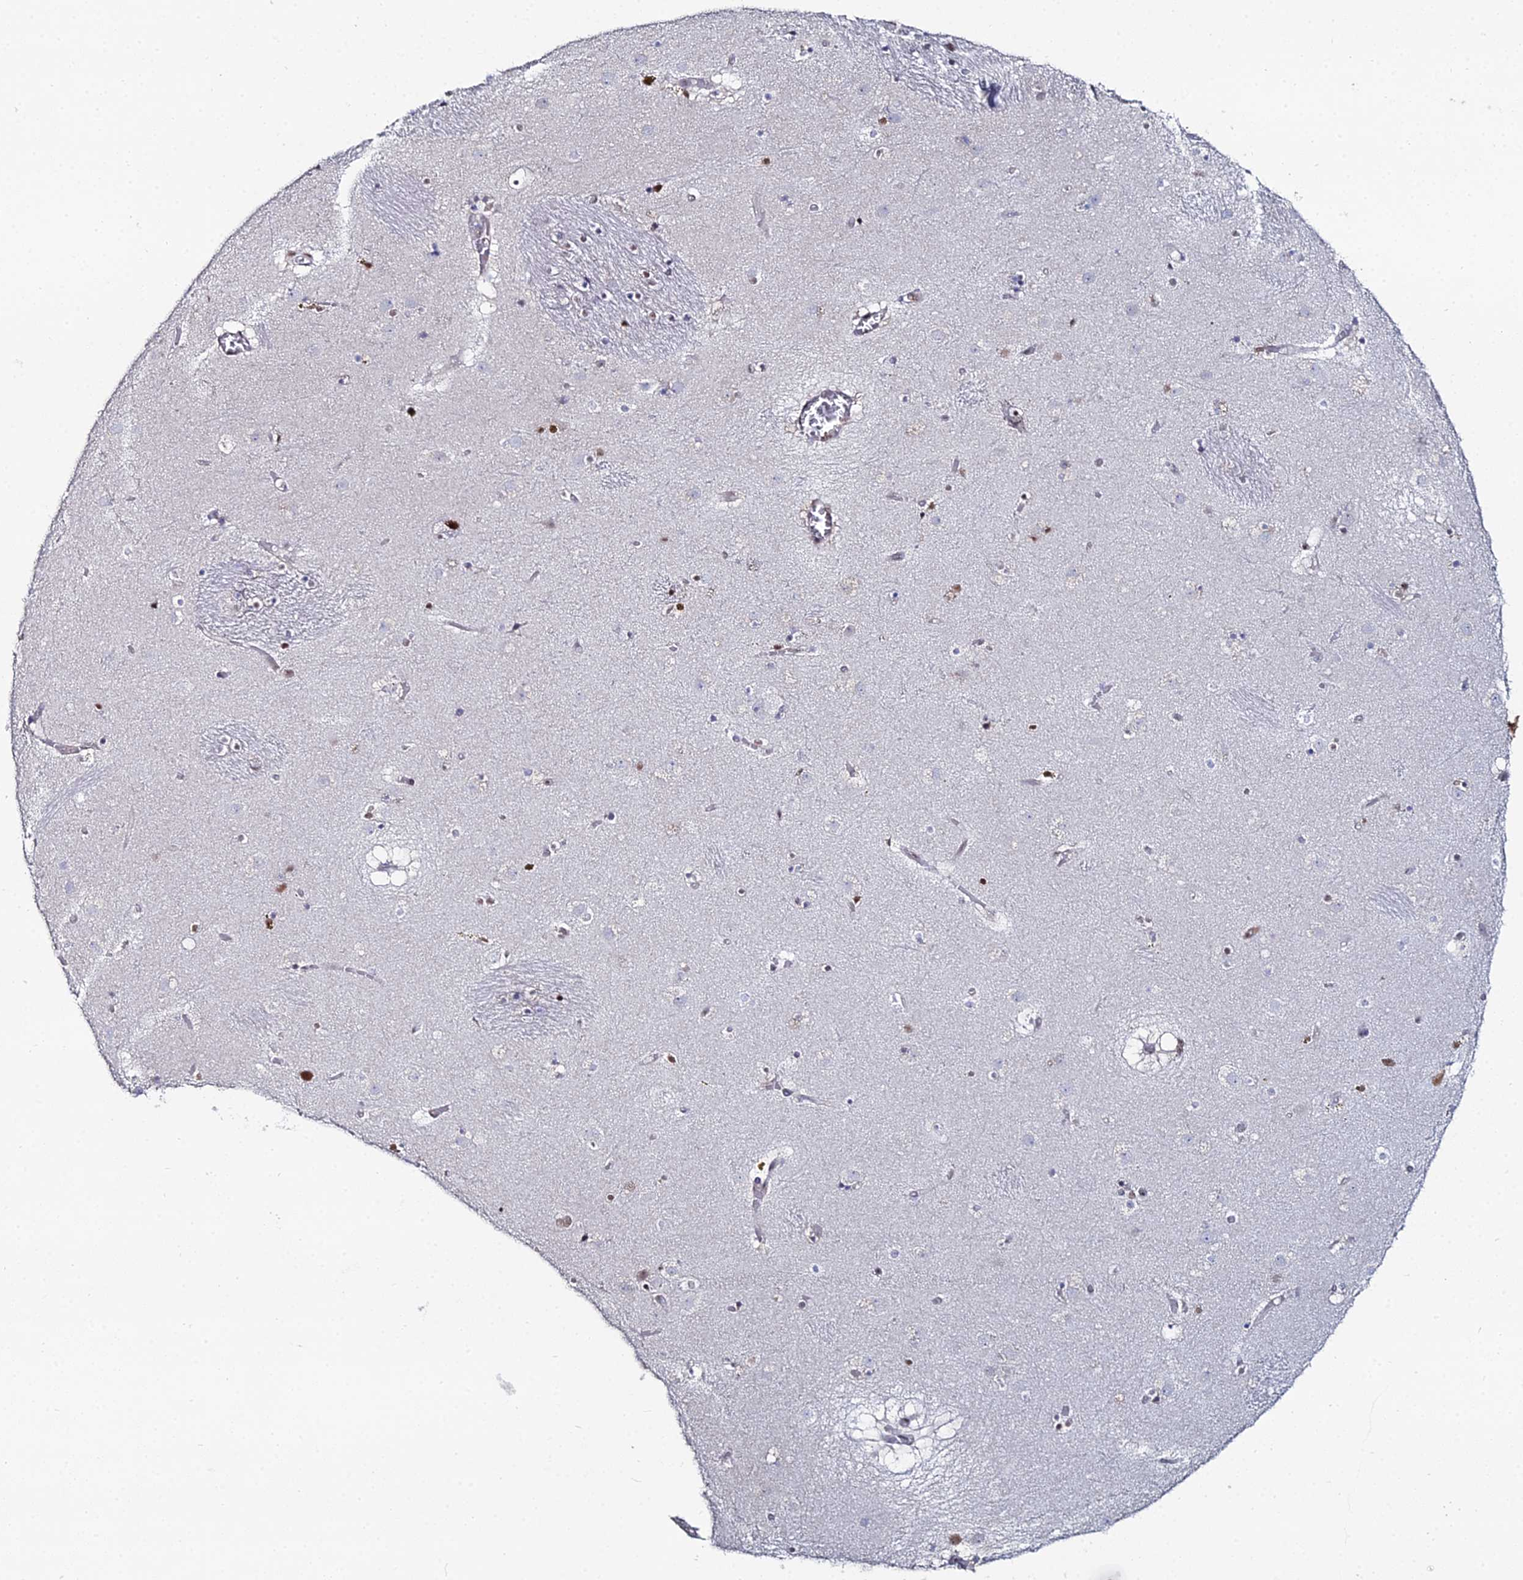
{"staining": {"intensity": "moderate", "quantity": "<25%", "location": "nuclear"}, "tissue": "caudate", "cell_type": "Glial cells", "image_type": "normal", "snomed": [{"axis": "morphology", "description": "Normal tissue, NOS"}, {"axis": "topography", "description": "Lateral ventricle wall"}], "caption": "This is a histology image of immunohistochemistry (IHC) staining of normal caudate, which shows moderate expression in the nuclear of glial cells.", "gene": "GSC2", "patient": {"sex": "male", "age": 70}}